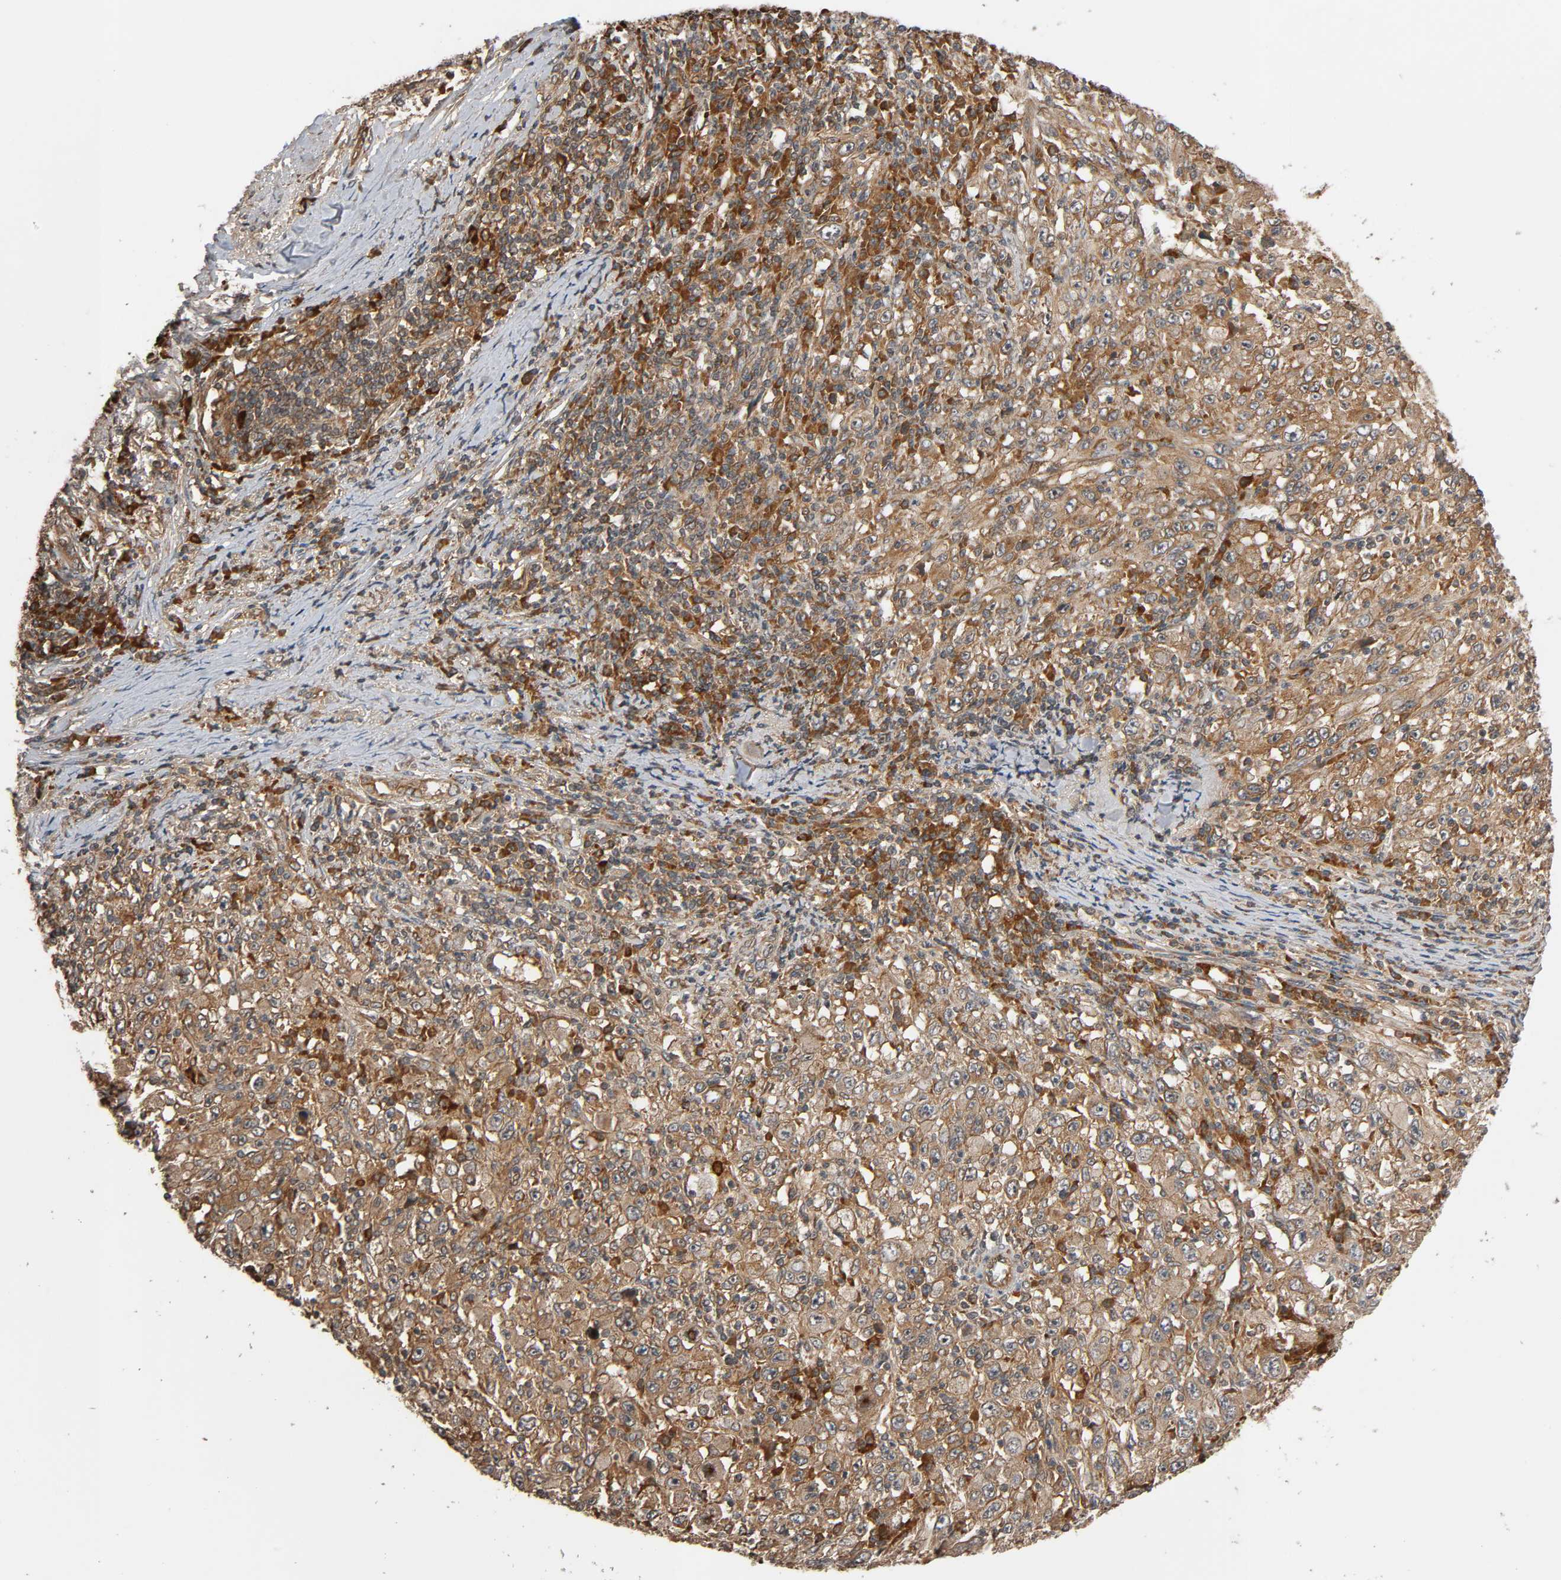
{"staining": {"intensity": "moderate", "quantity": ">75%", "location": "cytoplasmic/membranous"}, "tissue": "melanoma", "cell_type": "Tumor cells", "image_type": "cancer", "snomed": [{"axis": "morphology", "description": "Malignant melanoma, Metastatic site"}, {"axis": "topography", "description": "Skin"}], "caption": "IHC histopathology image of neoplastic tissue: human malignant melanoma (metastatic site) stained using immunohistochemistry (IHC) shows medium levels of moderate protein expression localized specifically in the cytoplasmic/membranous of tumor cells, appearing as a cytoplasmic/membranous brown color.", "gene": "MAP3K8", "patient": {"sex": "female", "age": 56}}